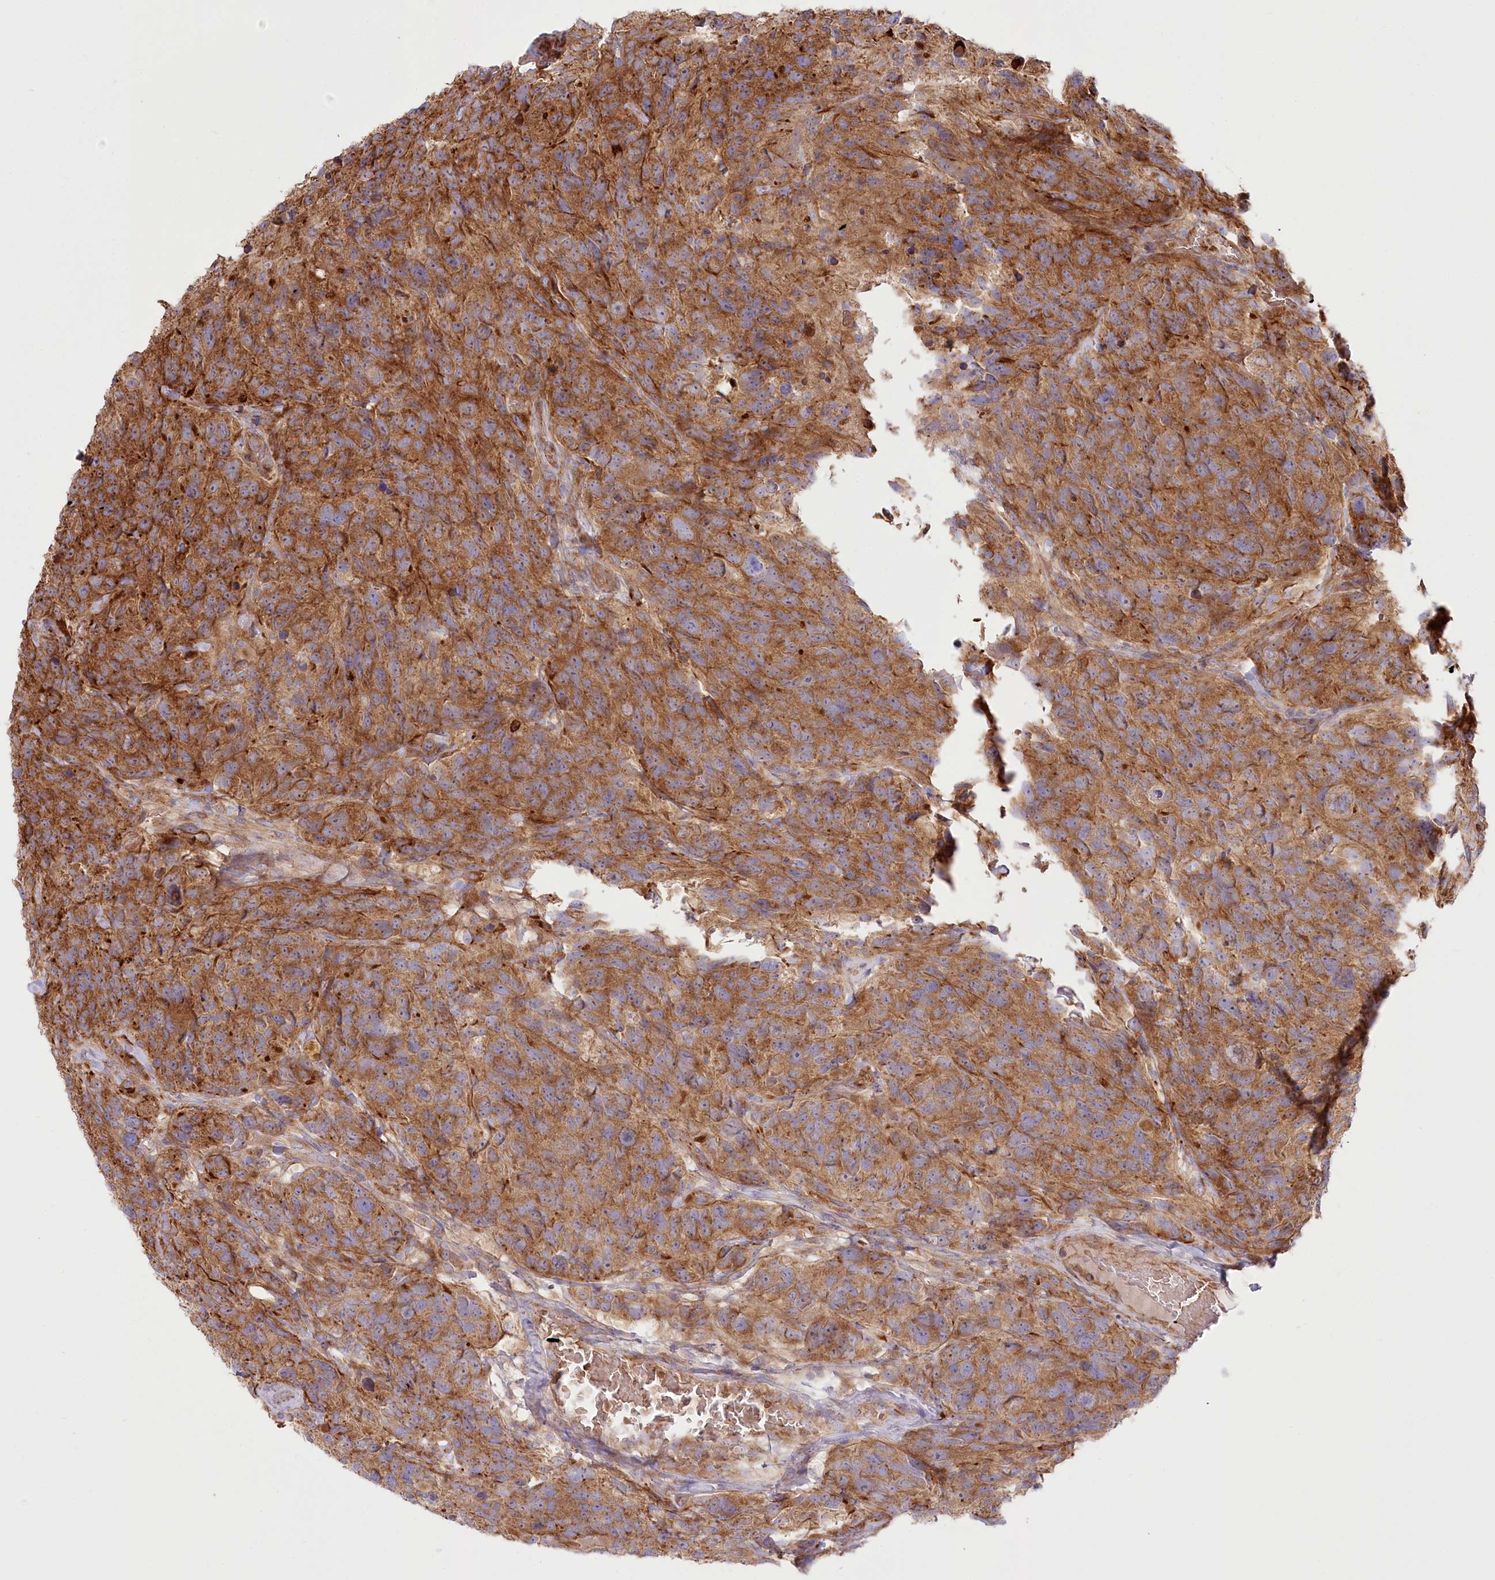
{"staining": {"intensity": "moderate", "quantity": ">75%", "location": "cytoplasmic/membranous"}, "tissue": "glioma", "cell_type": "Tumor cells", "image_type": "cancer", "snomed": [{"axis": "morphology", "description": "Glioma, malignant, High grade"}, {"axis": "topography", "description": "Brain"}], "caption": "A high-resolution histopathology image shows IHC staining of malignant glioma (high-grade), which shows moderate cytoplasmic/membranous expression in about >75% of tumor cells.", "gene": "COMMD3", "patient": {"sex": "male", "age": 69}}